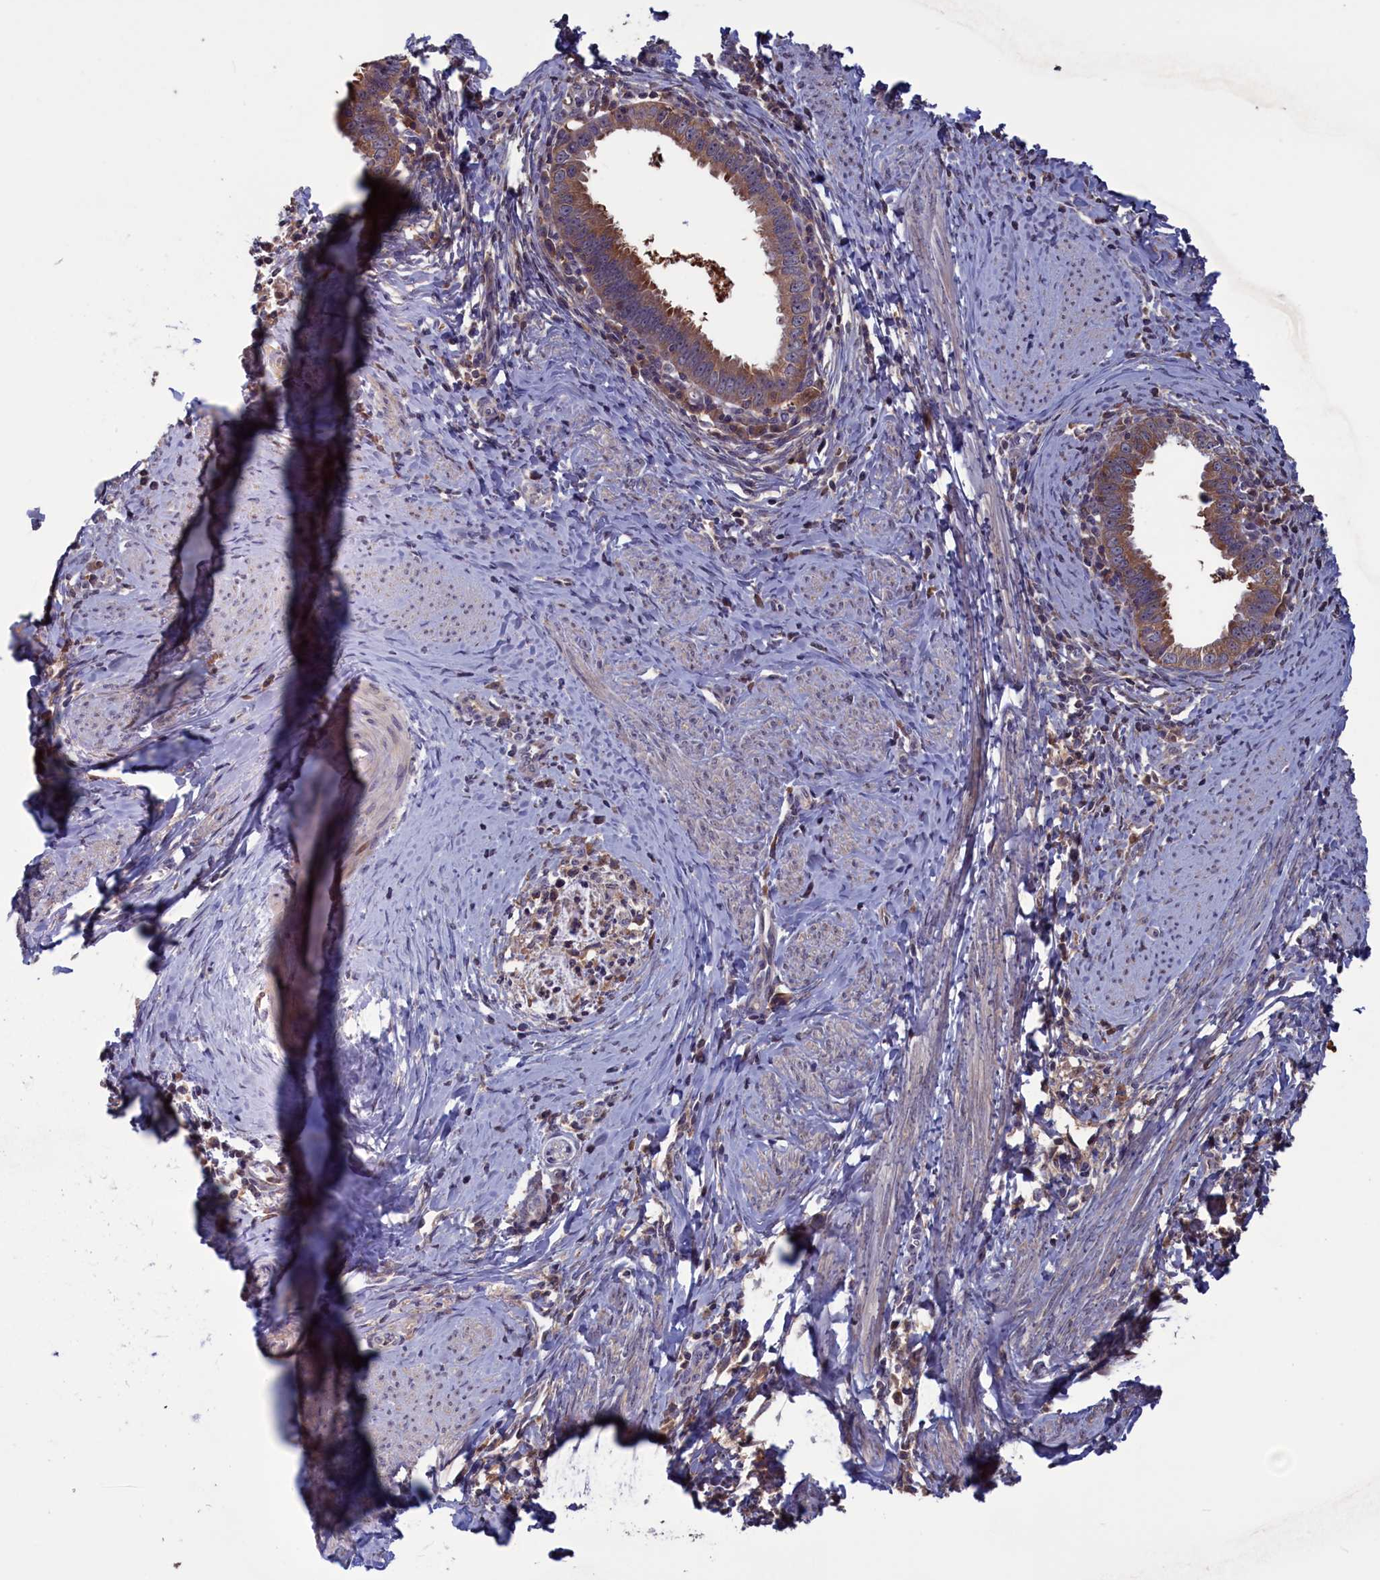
{"staining": {"intensity": "moderate", "quantity": ">75%", "location": "cytoplasmic/membranous"}, "tissue": "cervical cancer", "cell_type": "Tumor cells", "image_type": "cancer", "snomed": [{"axis": "morphology", "description": "Adenocarcinoma, NOS"}, {"axis": "topography", "description": "Cervix"}], "caption": "The histopathology image displays a brown stain indicating the presence of a protein in the cytoplasmic/membranous of tumor cells in cervical adenocarcinoma.", "gene": "CACTIN", "patient": {"sex": "female", "age": 36}}